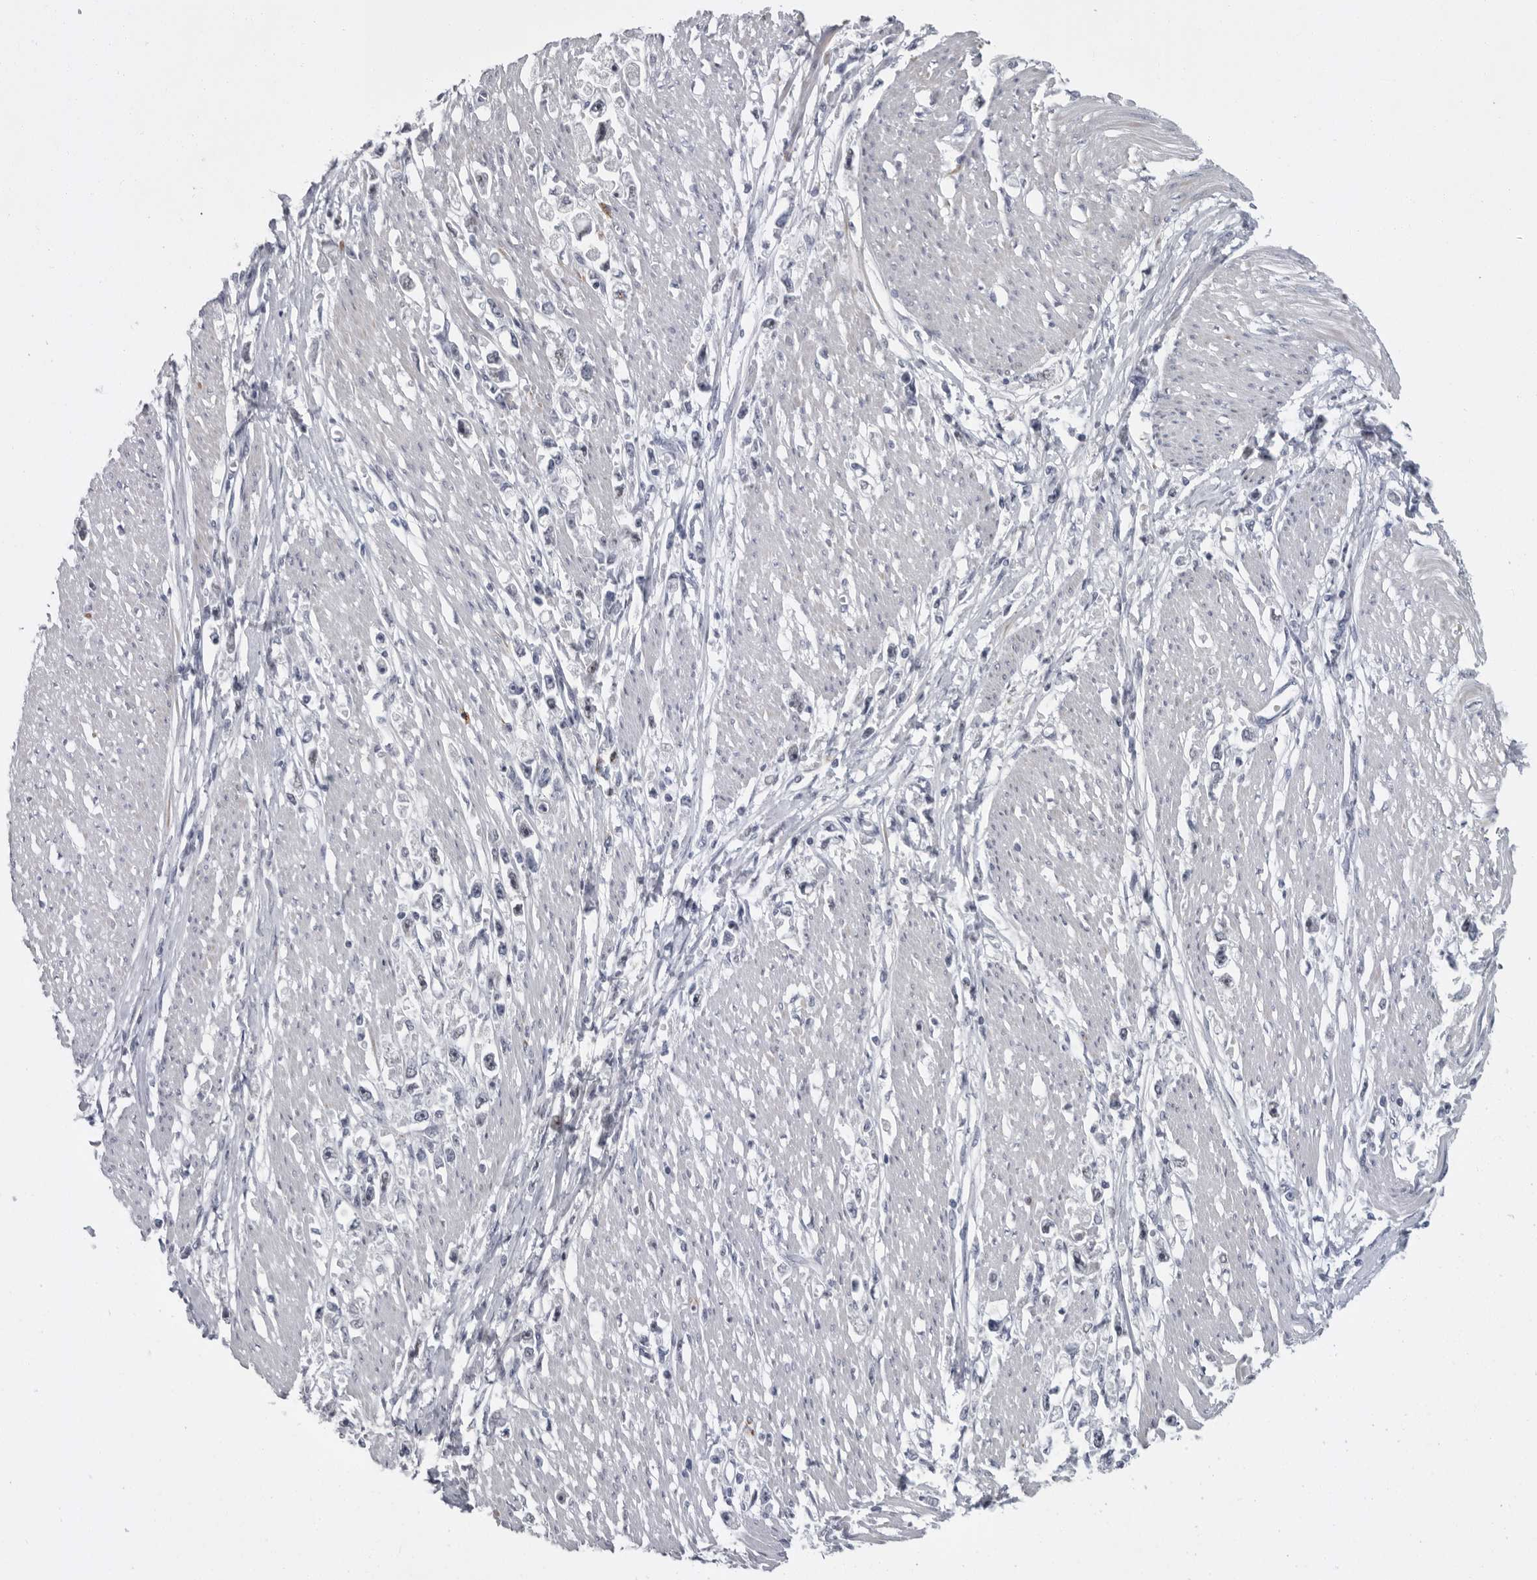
{"staining": {"intensity": "negative", "quantity": "none", "location": "none"}, "tissue": "stomach cancer", "cell_type": "Tumor cells", "image_type": "cancer", "snomed": [{"axis": "morphology", "description": "Adenocarcinoma, NOS"}, {"axis": "topography", "description": "Stomach"}], "caption": "A histopathology image of stomach cancer stained for a protein shows no brown staining in tumor cells.", "gene": "SLC25A39", "patient": {"sex": "female", "age": 59}}